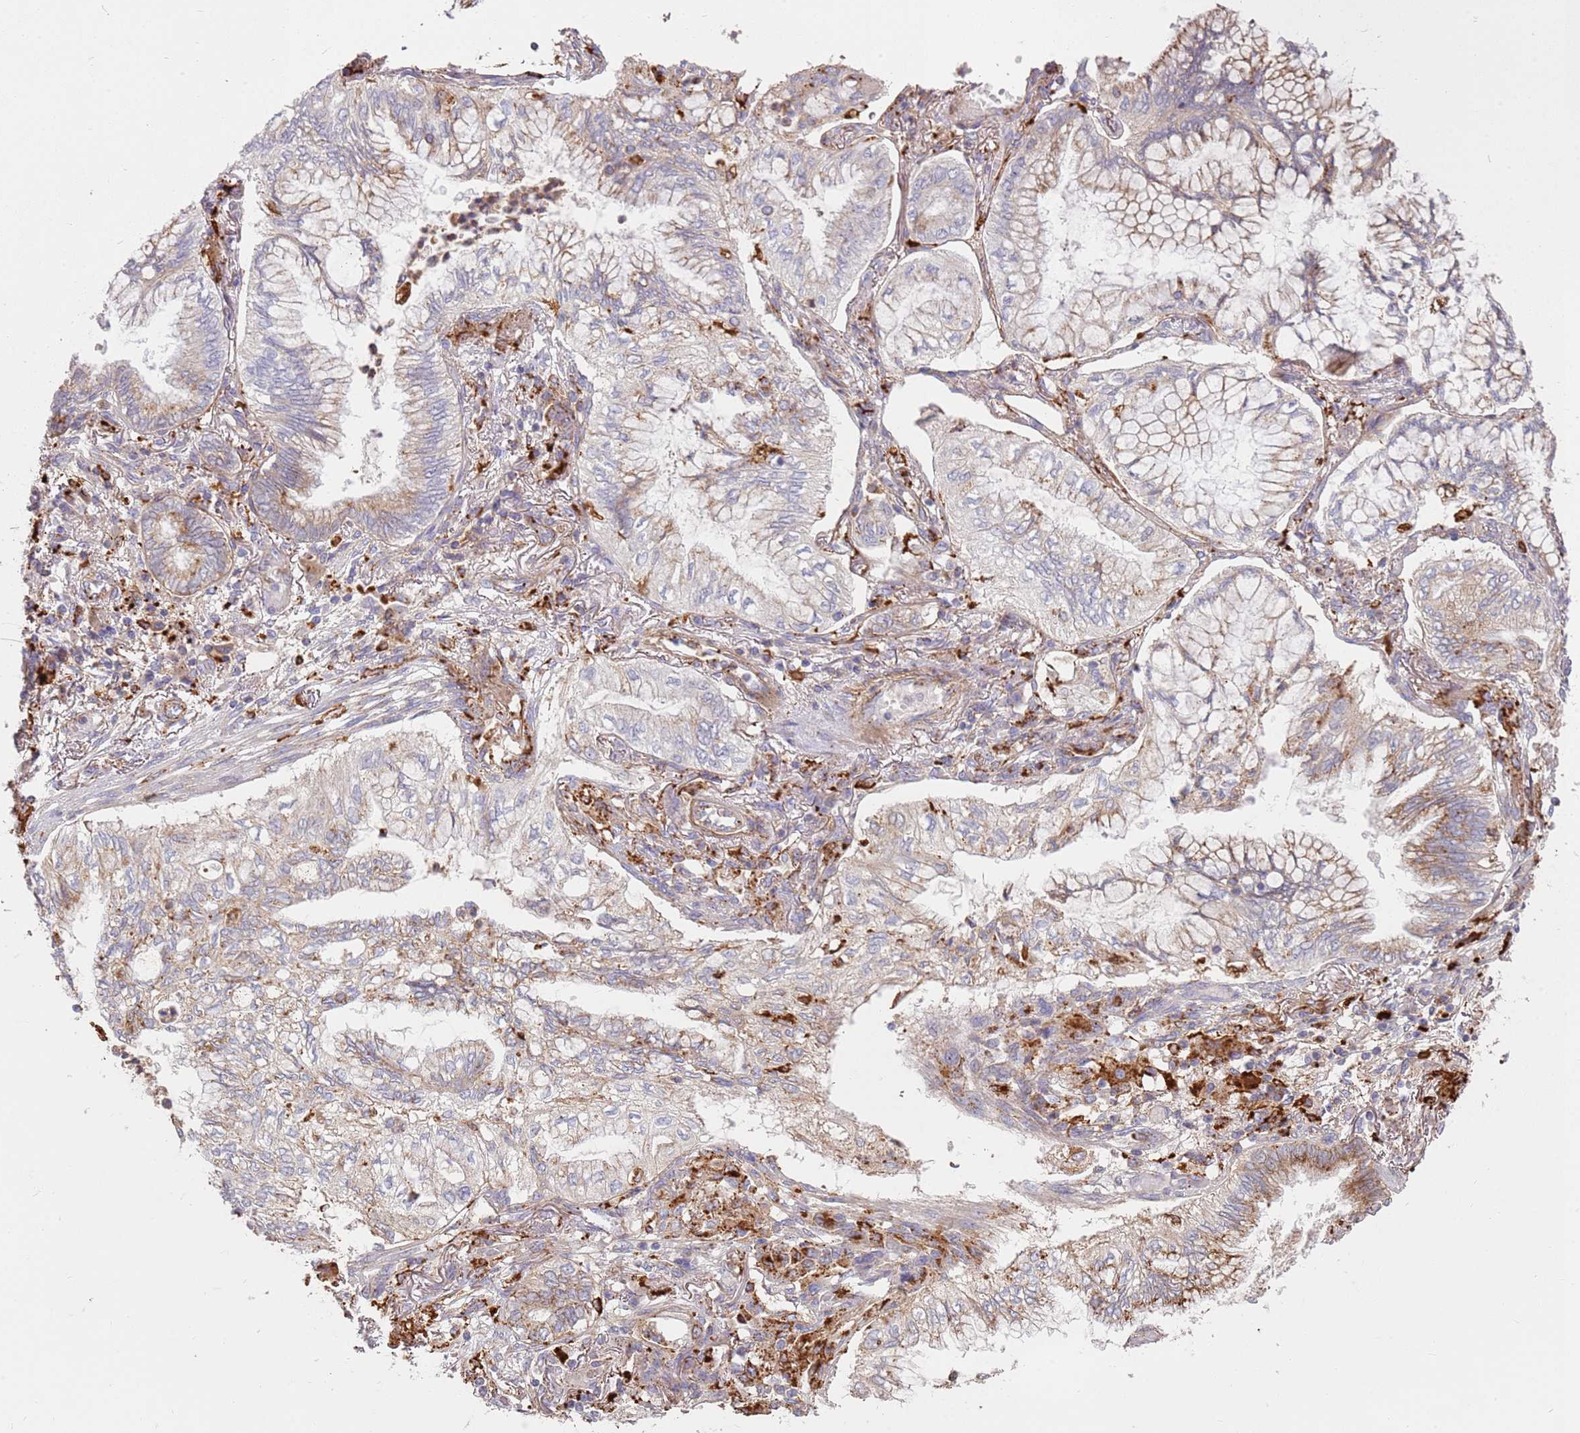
{"staining": {"intensity": "moderate", "quantity": "25%-75%", "location": "cytoplasmic/membranous"}, "tissue": "lung cancer", "cell_type": "Tumor cells", "image_type": "cancer", "snomed": [{"axis": "morphology", "description": "Adenocarcinoma, NOS"}, {"axis": "topography", "description": "Lung"}], "caption": "The micrograph demonstrates staining of lung adenocarcinoma, revealing moderate cytoplasmic/membranous protein positivity (brown color) within tumor cells.", "gene": "TMEM229B", "patient": {"sex": "female", "age": 70}}